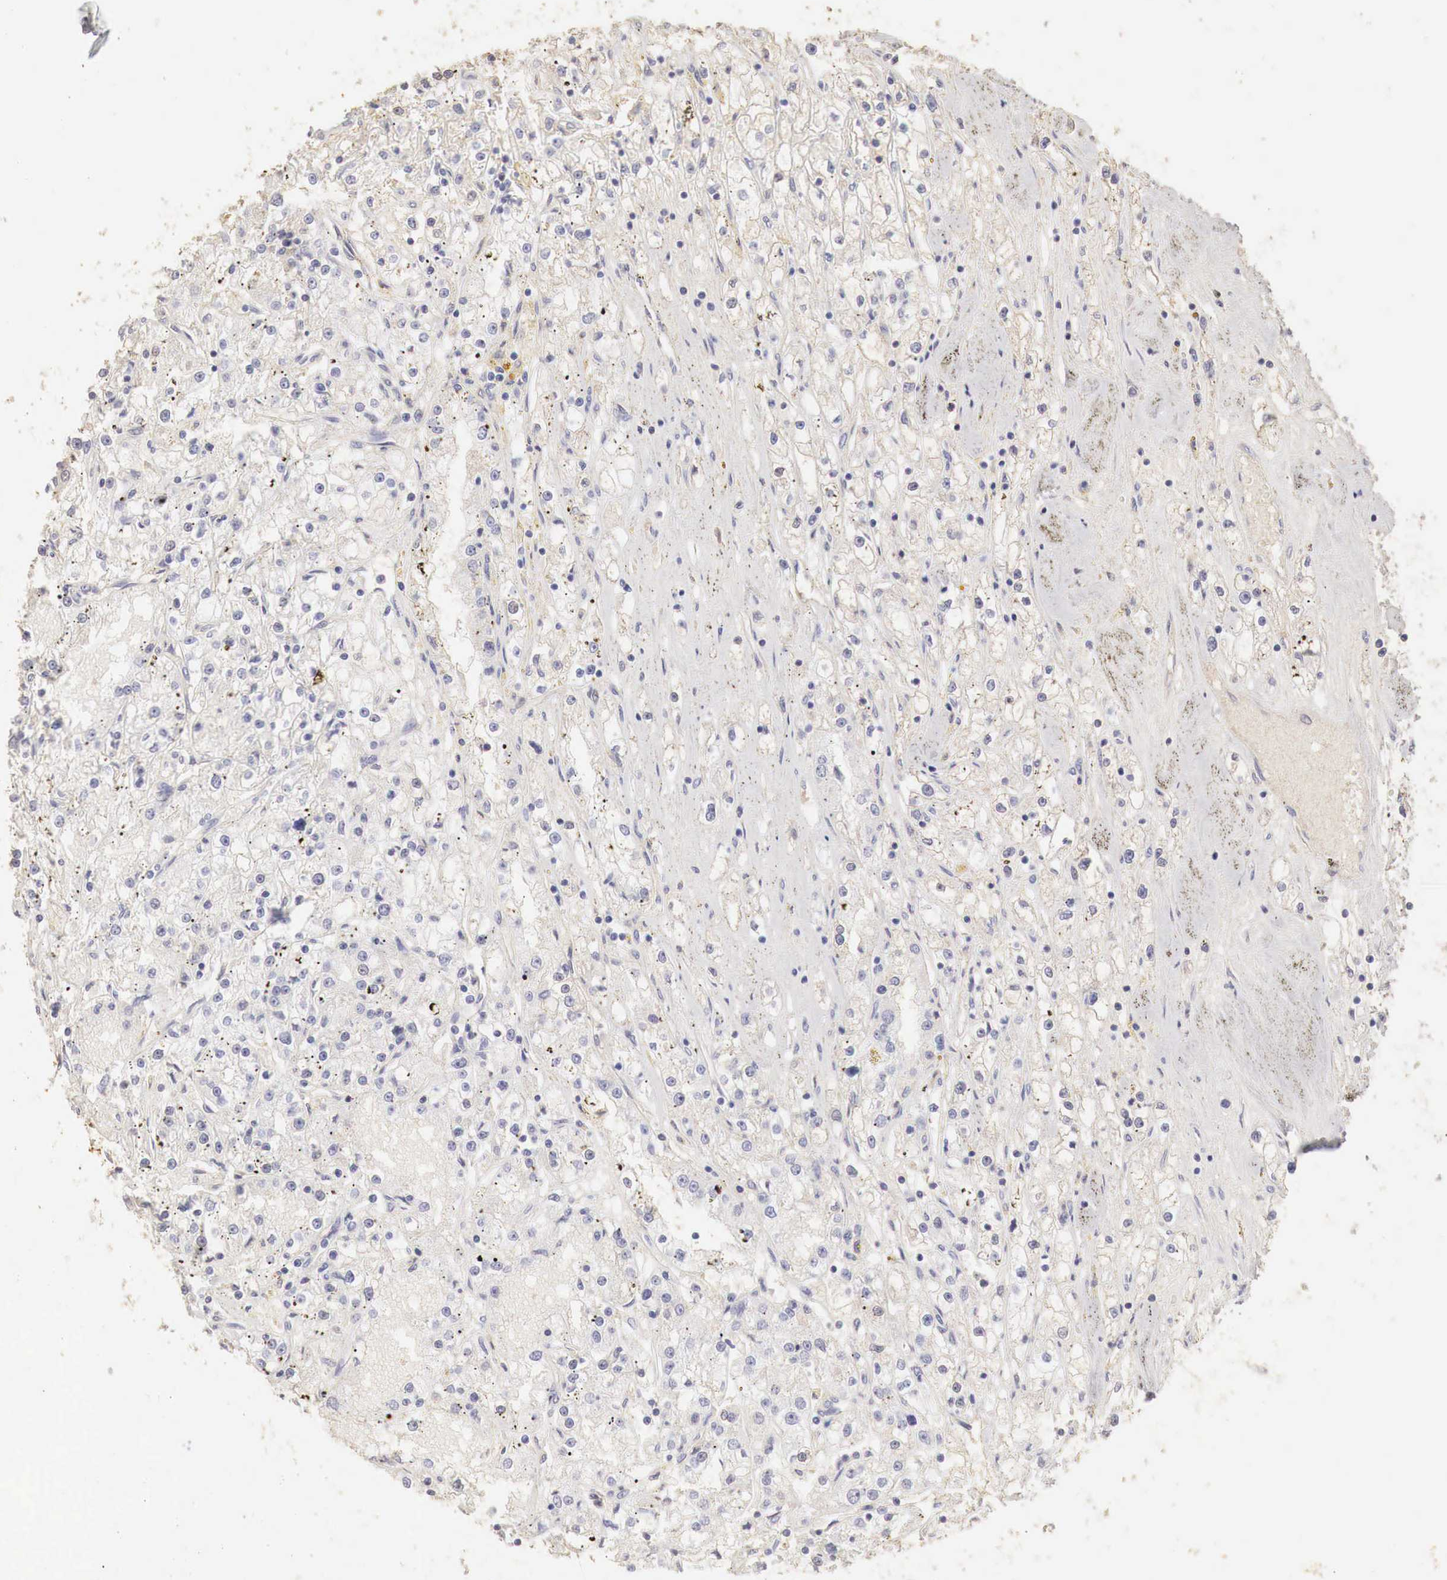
{"staining": {"intensity": "weak", "quantity": "25%-75%", "location": "cytoplasmic/membranous"}, "tissue": "renal cancer", "cell_type": "Tumor cells", "image_type": "cancer", "snomed": [{"axis": "morphology", "description": "Adenocarcinoma, NOS"}, {"axis": "topography", "description": "Kidney"}], "caption": "Protein expression by immunohistochemistry (IHC) displays weak cytoplasmic/membranous staining in approximately 25%-75% of tumor cells in renal cancer.", "gene": "OTC", "patient": {"sex": "male", "age": 56}}